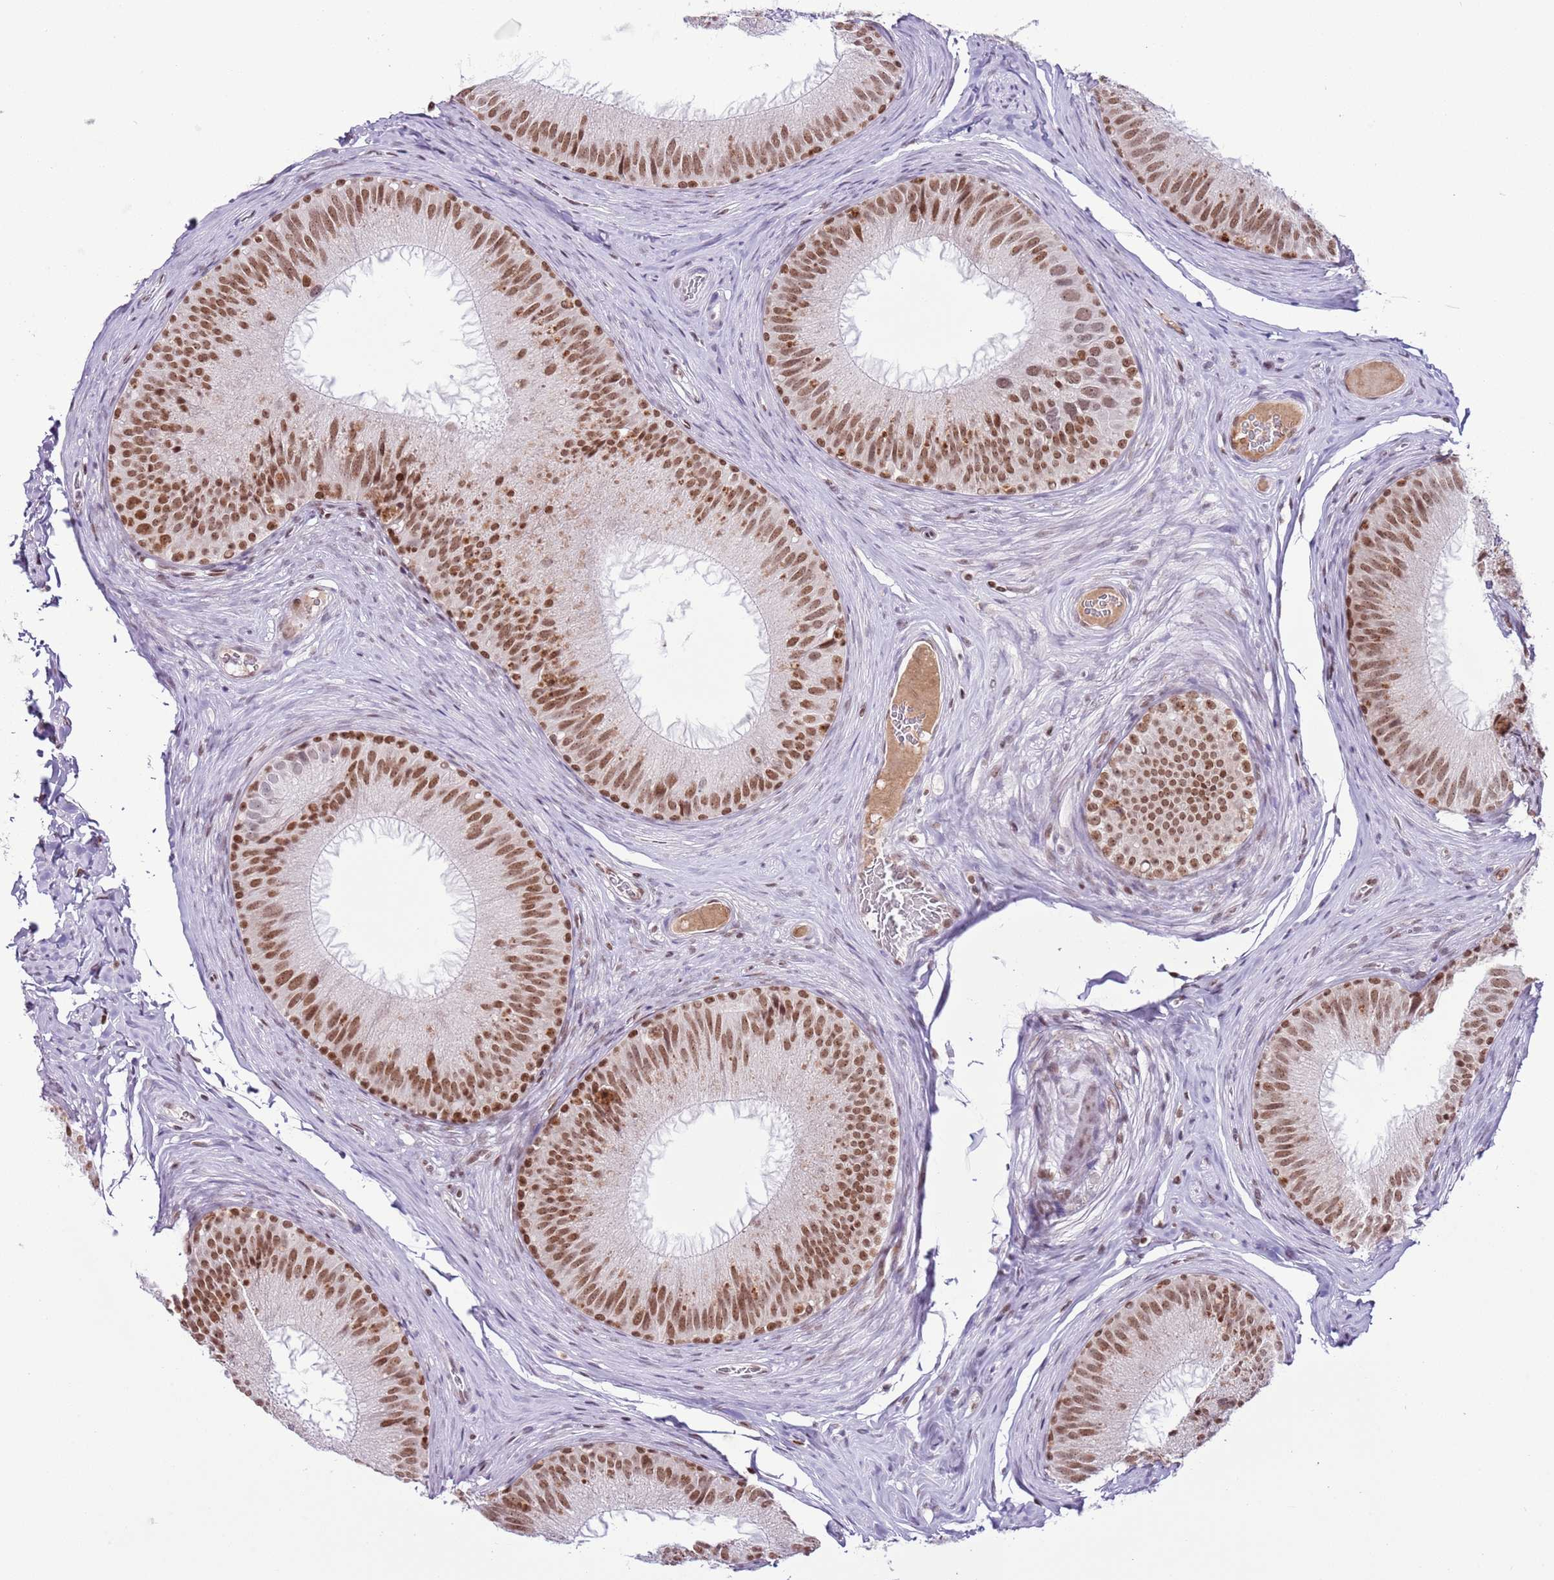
{"staining": {"intensity": "moderate", "quantity": ">75%", "location": "nuclear"}, "tissue": "epididymis", "cell_type": "Glandular cells", "image_type": "normal", "snomed": [{"axis": "morphology", "description": "Normal tissue, NOS"}, {"axis": "topography", "description": "Epididymis"}], "caption": "Protein staining of benign epididymis displays moderate nuclear positivity in about >75% of glandular cells.", "gene": "SELENOH", "patient": {"sex": "male", "age": 34}}